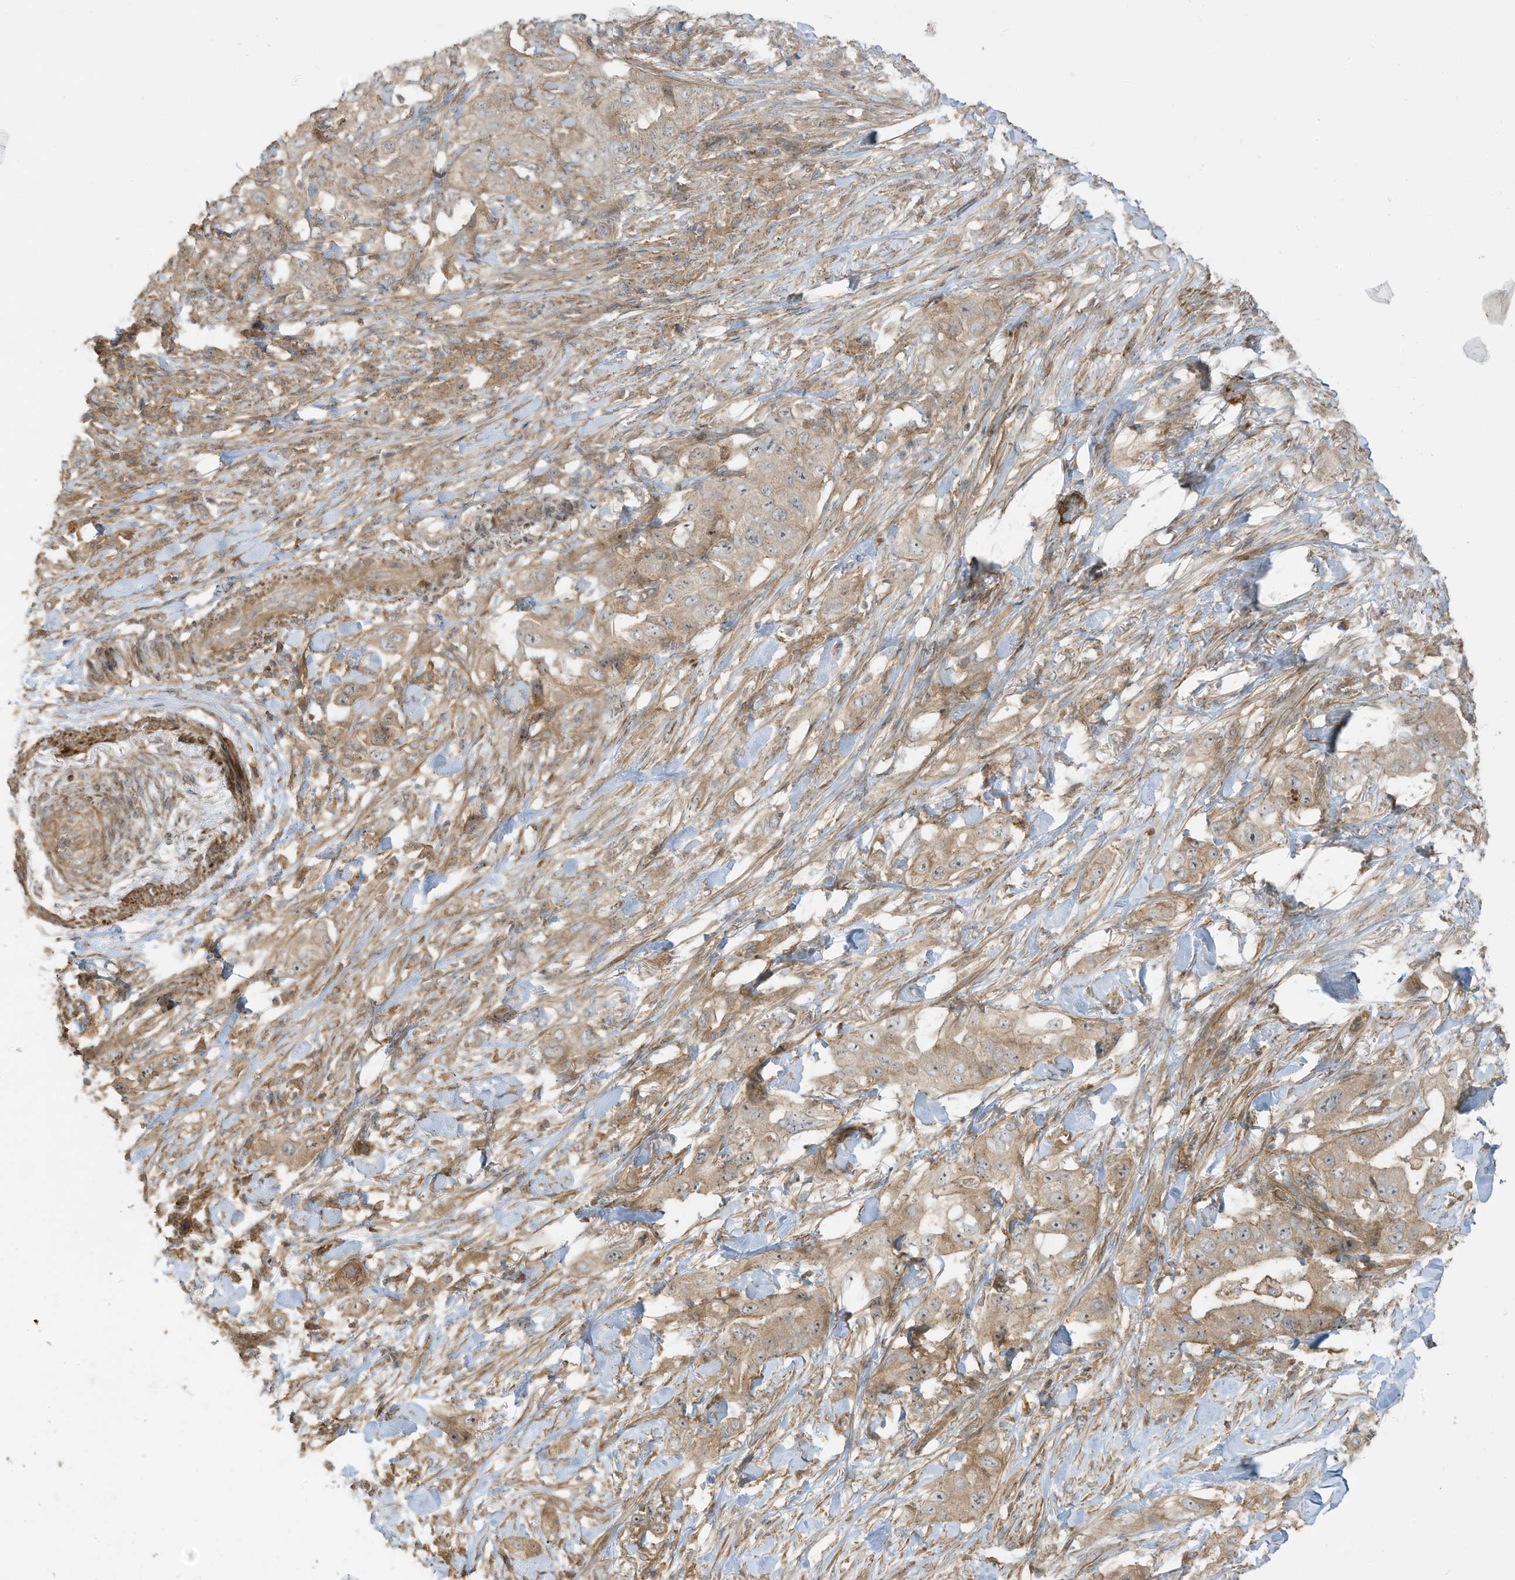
{"staining": {"intensity": "weak", "quantity": "25%-75%", "location": "cytoplasmic/membranous"}, "tissue": "lung cancer", "cell_type": "Tumor cells", "image_type": "cancer", "snomed": [{"axis": "morphology", "description": "Adenocarcinoma, NOS"}, {"axis": "topography", "description": "Lung"}], "caption": "Immunohistochemical staining of adenocarcinoma (lung) displays weak cytoplasmic/membranous protein expression in approximately 25%-75% of tumor cells.", "gene": "ENTR1", "patient": {"sex": "female", "age": 51}}